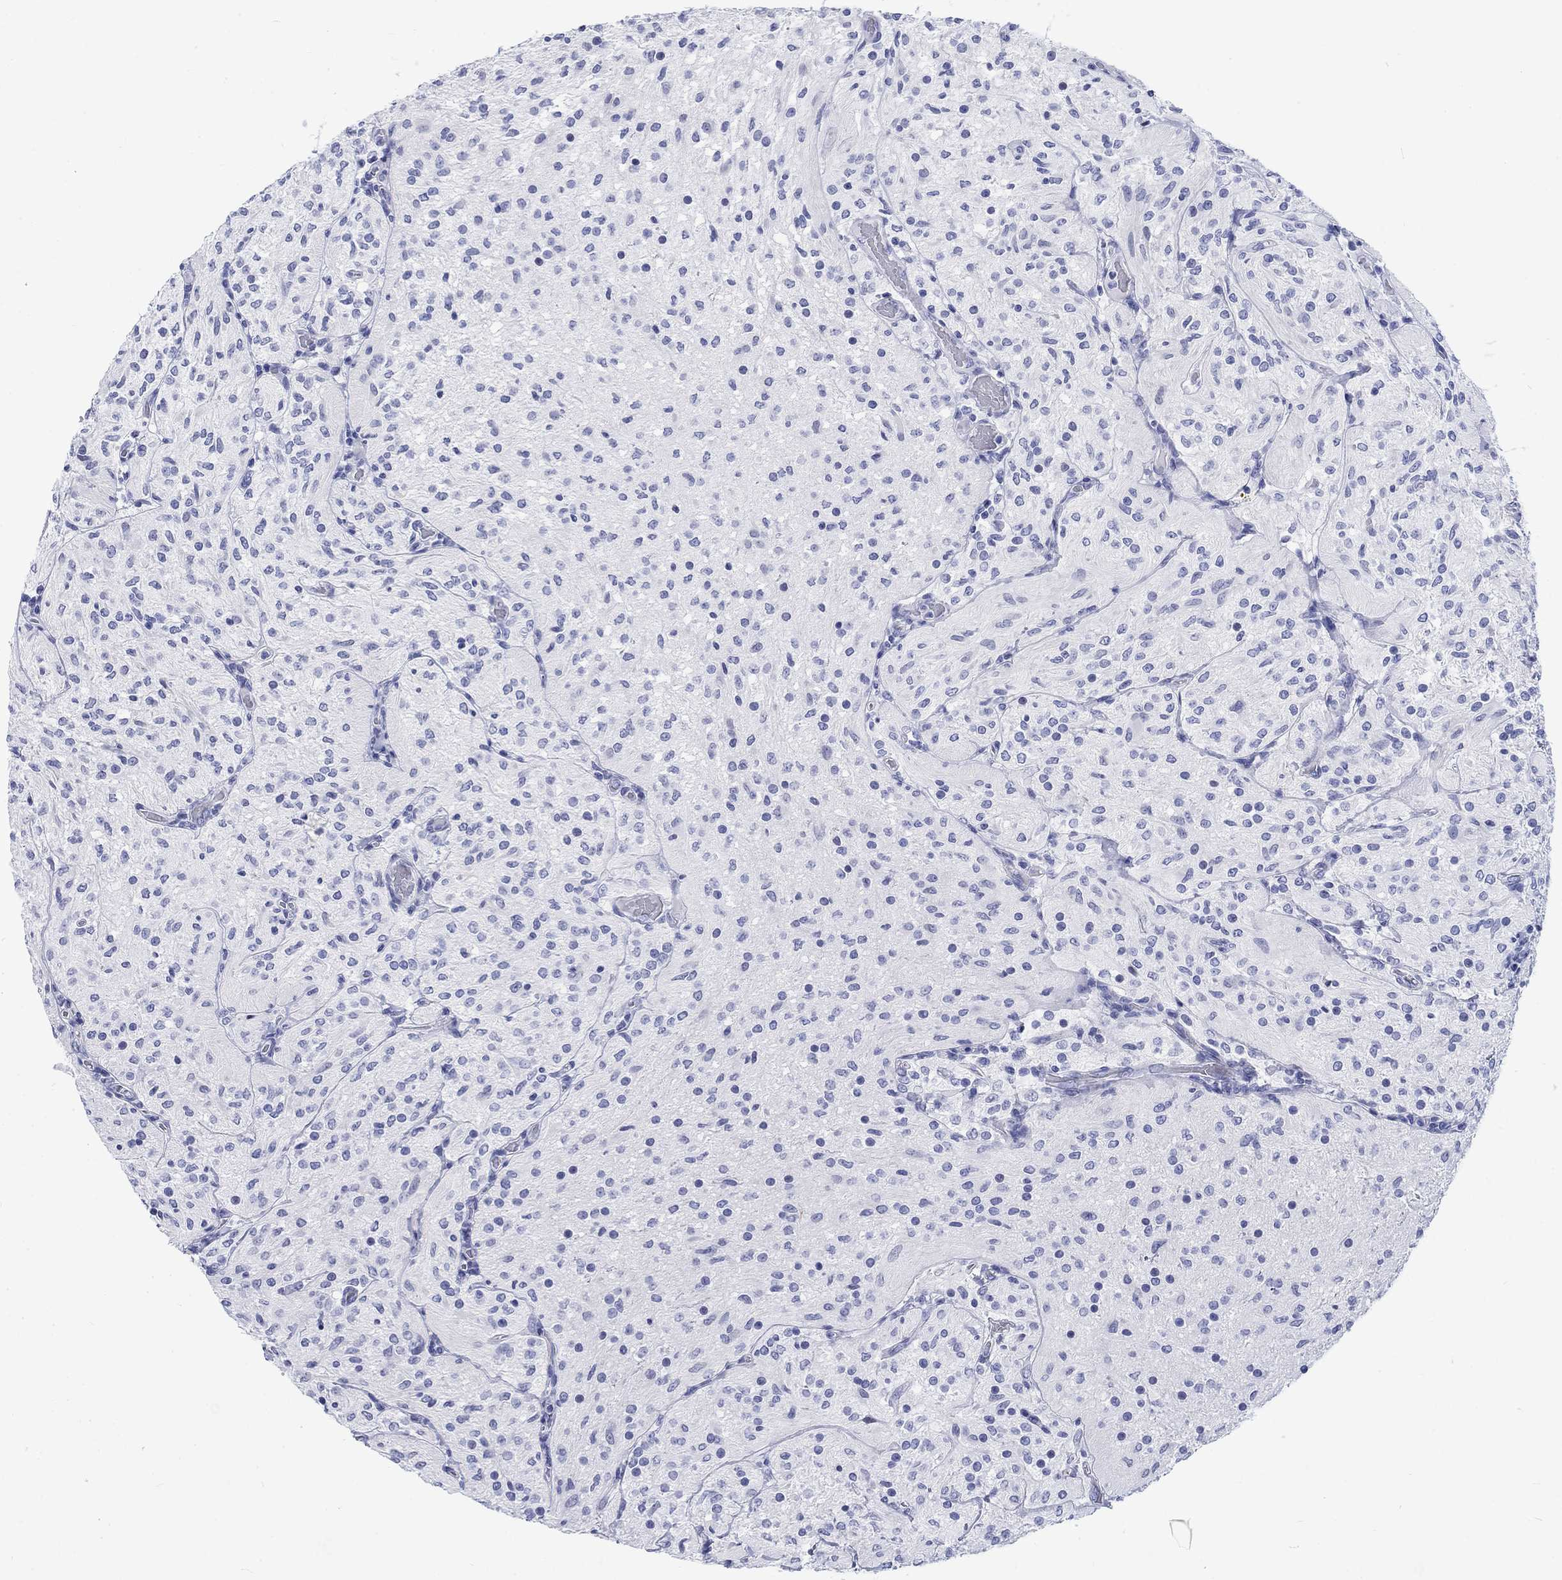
{"staining": {"intensity": "negative", "quantity": "none", "location": "none"}, "tissue": "glioma", "cell_type": "Tumor cells", "image_type": "cancer", "snomed": [{"axis": "morphology", "description": "Glioma, malignant, Low grade"}, {"axis": "topography", "description": "Brain"}], "caption": "Malignant low-grade glioma was stained to show a protein in brown. There is no significant expression in tumor cells.", "gene": "KRT76", "patient": {"sex": "male", "age": 3}}